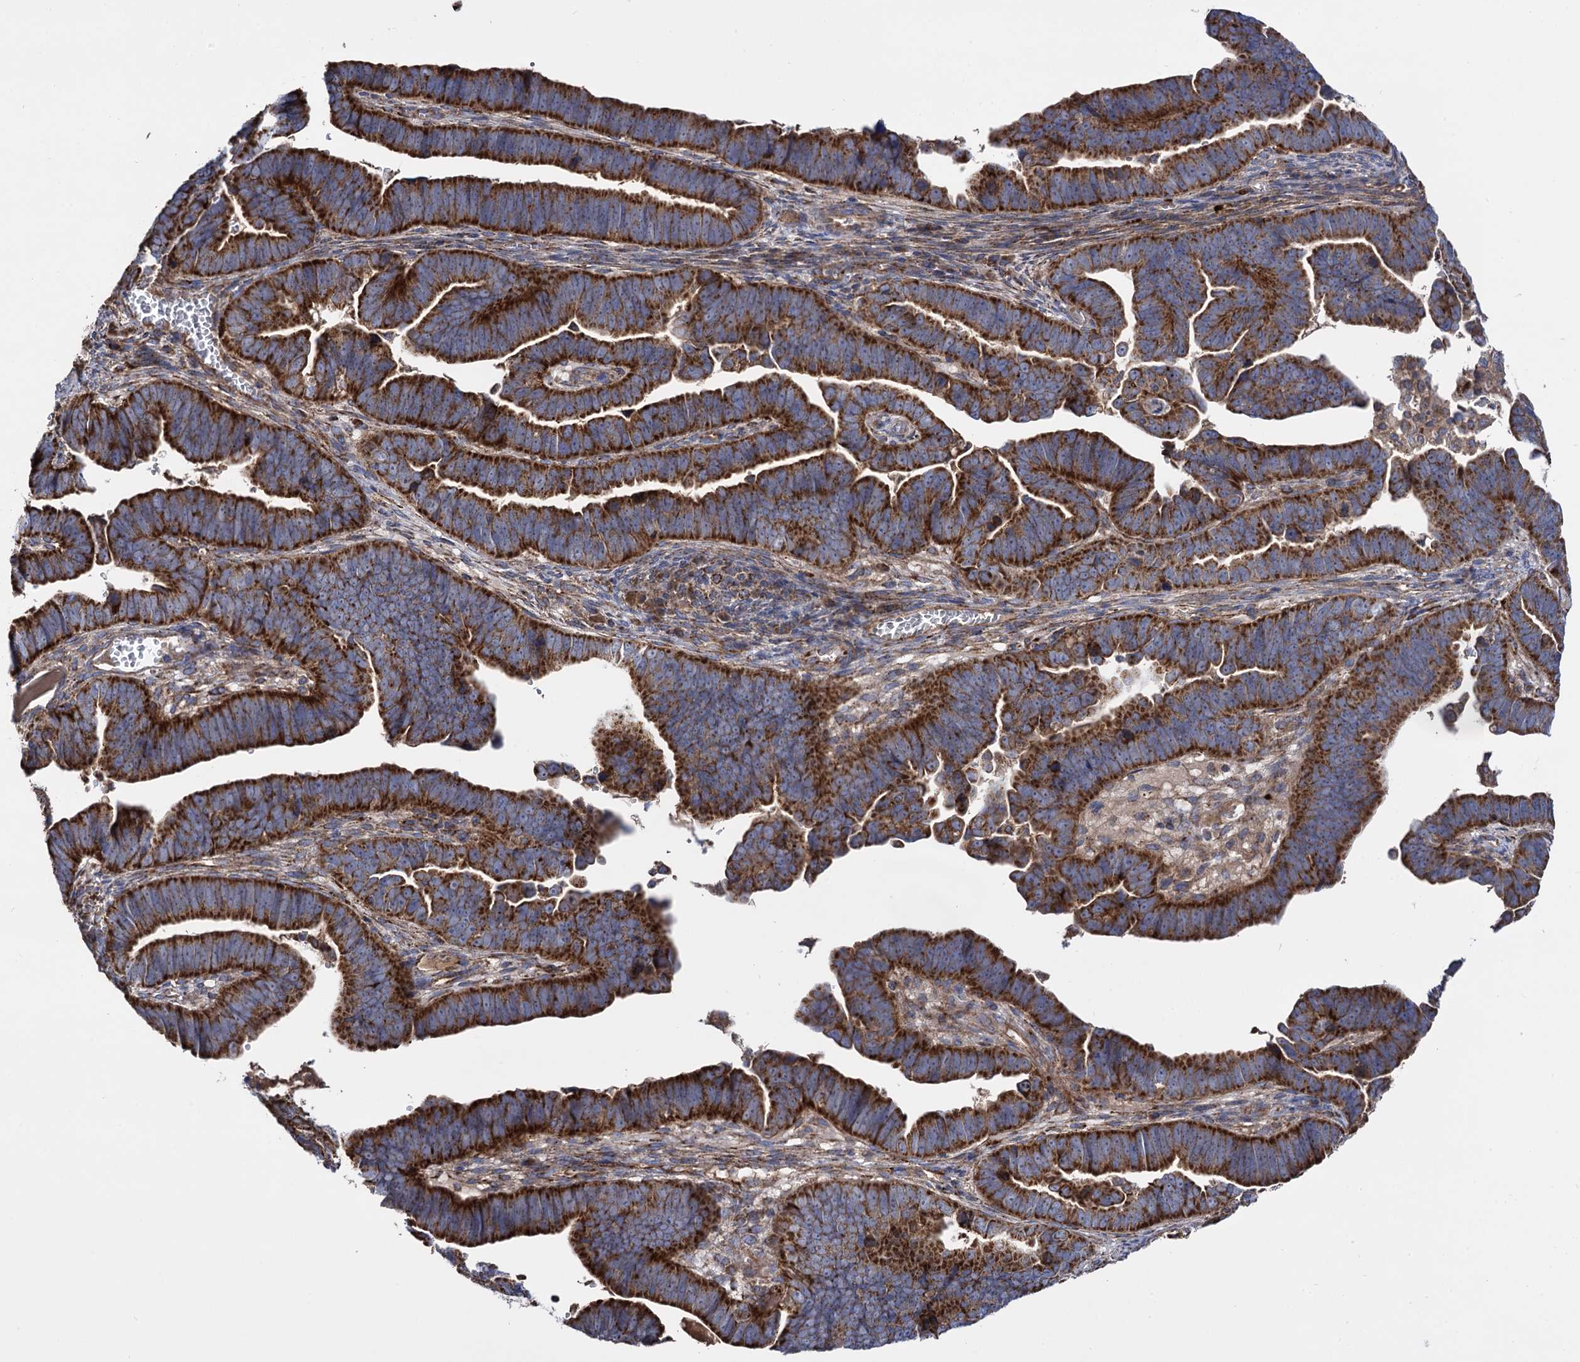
{"staining": {"intensity": "strong", "quantity": ">75%", "location": "cytoplasmic/membranous"}, "tissue": "endometrial cancer", "cell_type": "Tumor cells", "image_type": "cancer", "snomed": [{"axis": "morphology", "description": "Adenocarcinoma, NOS"}, {"axis": "topography", "description": "Endometrium"}], "caption": "IHC (DAB (3,3'-diaminobenzidine)) staining of human adenocarcinoma (endometrial) reveals strong cytoplasmic/membranous protein positivity in about >75% of tumor cells.", "gene": "IQCH", "patient": {"sex": "female", "age": 75}}